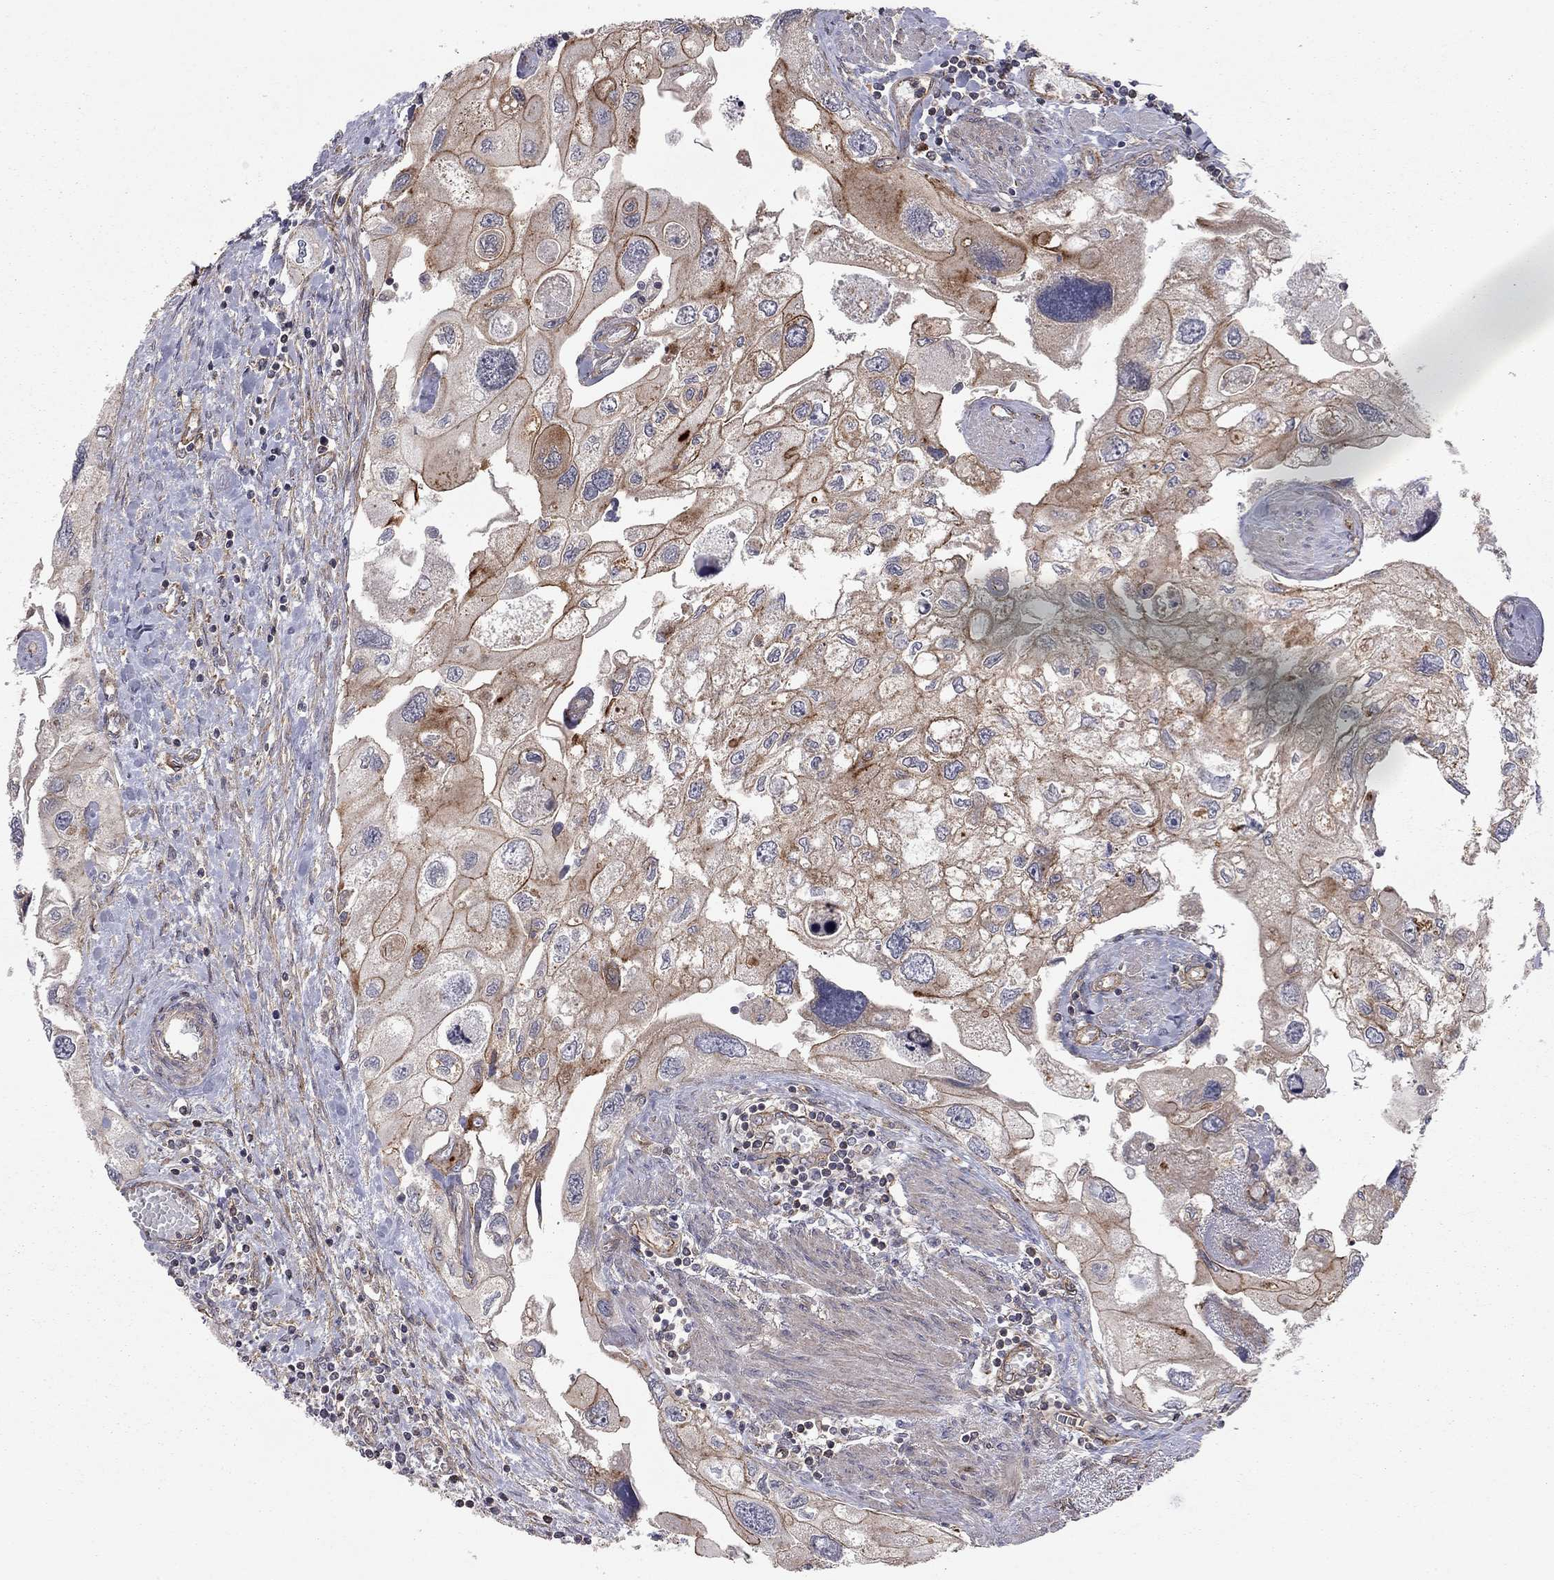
{"staining": {"intensity": "strong", "quantity": ">75%", "location": "cytoplasmic/membranous"}, "tissue": "urothelial cancer", "cell_type": "Tumor cells", "image_type": "cancer", "snomed": [{"axis": "morphology", "description": "Urothelial carcinoma, High grade"}, {"axis": "topography", "description": "Urinary bladder"}], "caption": "Protein analysis of high-grade urothelial carcinoma tissue shows strong cytoplasmic/membranous expression in approximately >75% of tumor cells. The staining was performed using DAB (3,3'-diaminobenzidine) to visualize the protein expression in brown, while the nuclei were stained in blue with hematoxylin (Magnification: 20x).", "gene": "RASEF", "patient": {"sex": "male", "age": 59}}